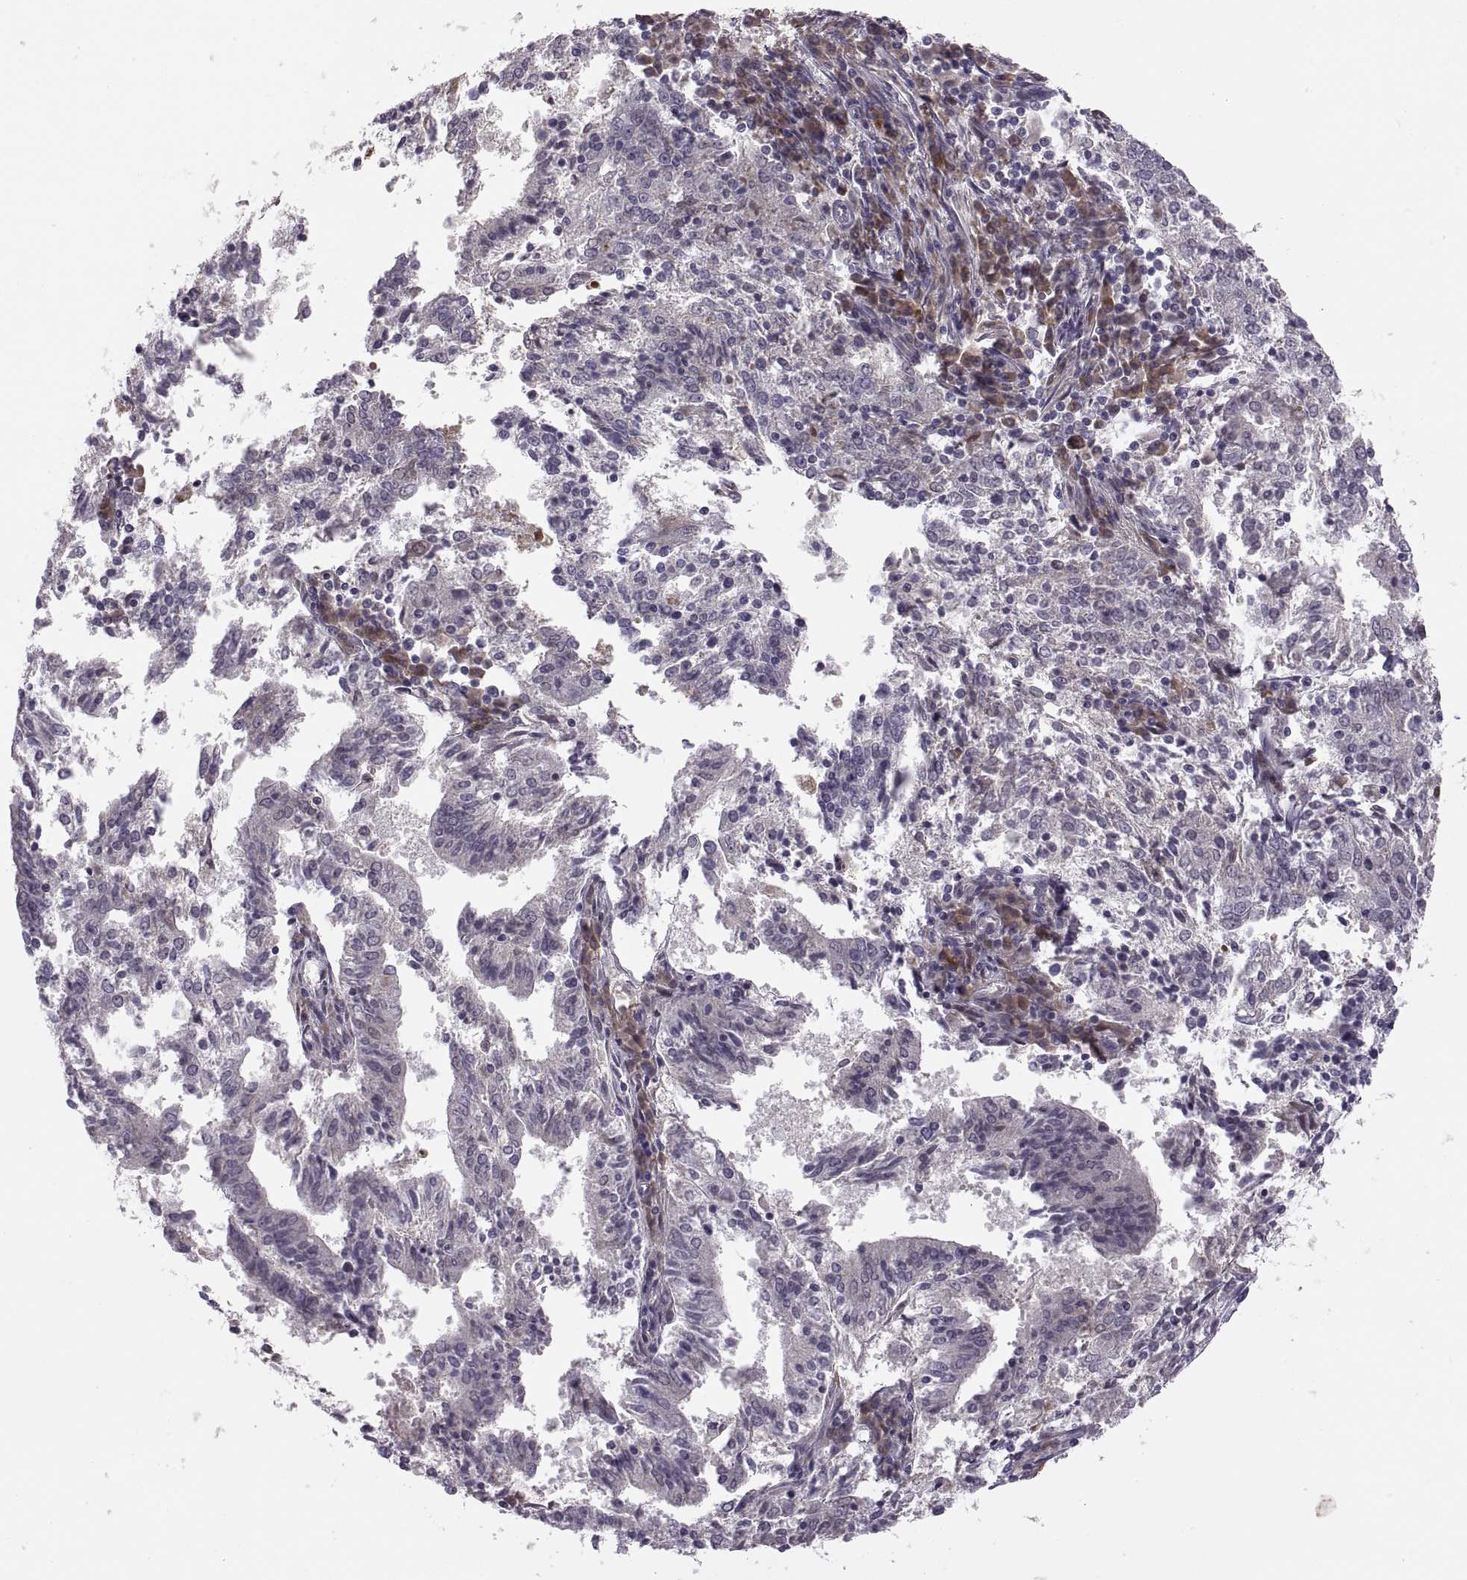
{"staining": {"intensity": "negative", "quantity": "none", "location": "none"}, "tissue": "endometrial cancer", "cell_type": "Tumor cells", "image_type": "cancer", "snomed": [{"axis": "morphology", "description": "Adenocarcinoma, NOS"}, {"axis": "topography", "description": "Endometrium"}], "caption": "Immunohistochemical staining of human endometrial cancer exhibits no significant staining in tumor cells.", "gene": "ADH6", "patient": {"sex": "female", "age": 82}}